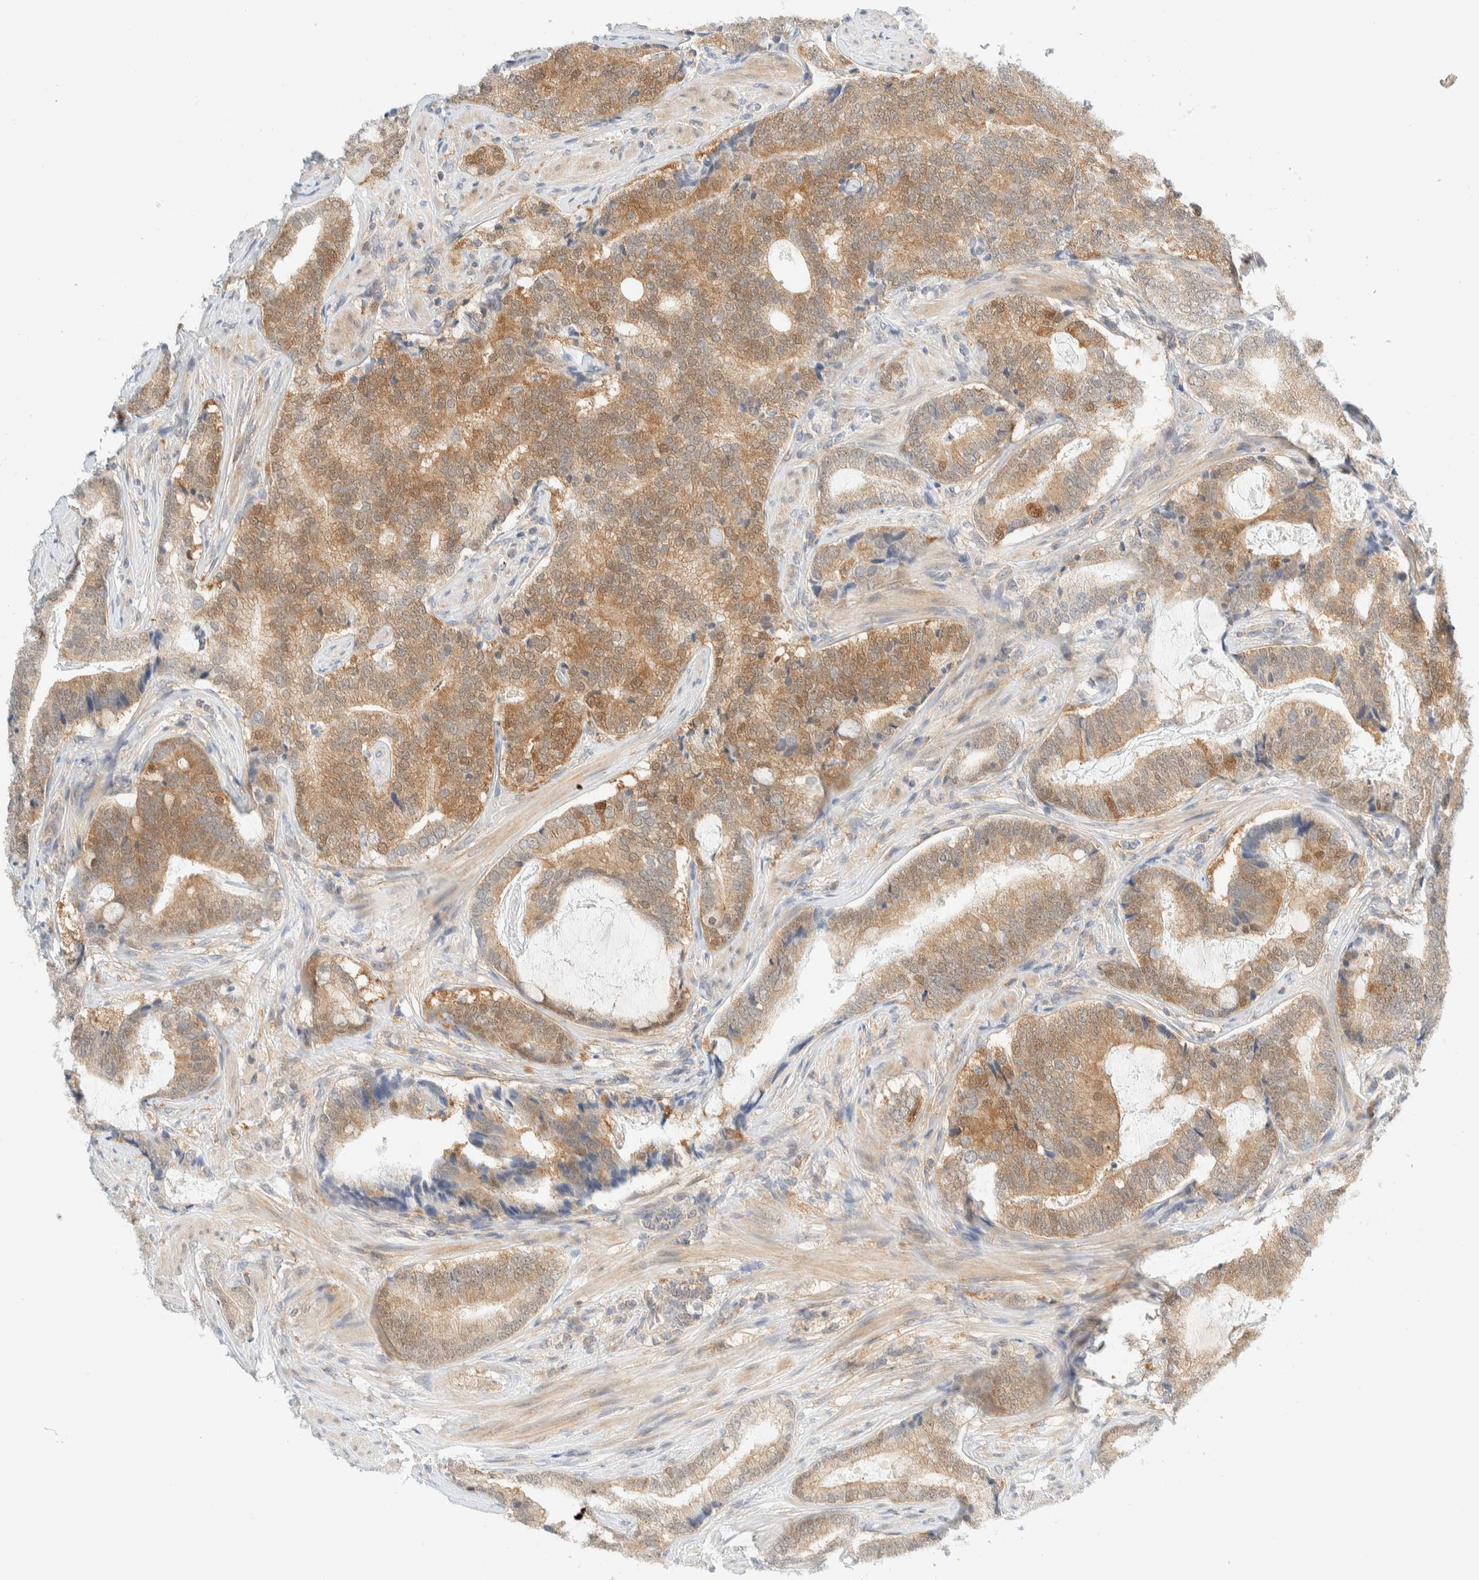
{"staining": {"intensity": "moderate", "quantity": ">75%", "location": "cytoplasmic/membranous"}, "tissue": "prostate cancer", "cell_type": "Tumor cells", "image_type": "cancer", "snomed": [{"axis": "morphology", "description": "Adenocarcinoma, High grade"}, {"axis": "topography", "description": "Prostate"}], "caption": "Prostate high-grade adenocarcinoma stained with a brown dye demonstrates moderate cytoplasmic/membranous positive staining in about >75% of tumor cells.", "gene": "PCYT2", "patient": {"sex": "male", "age": 55}}